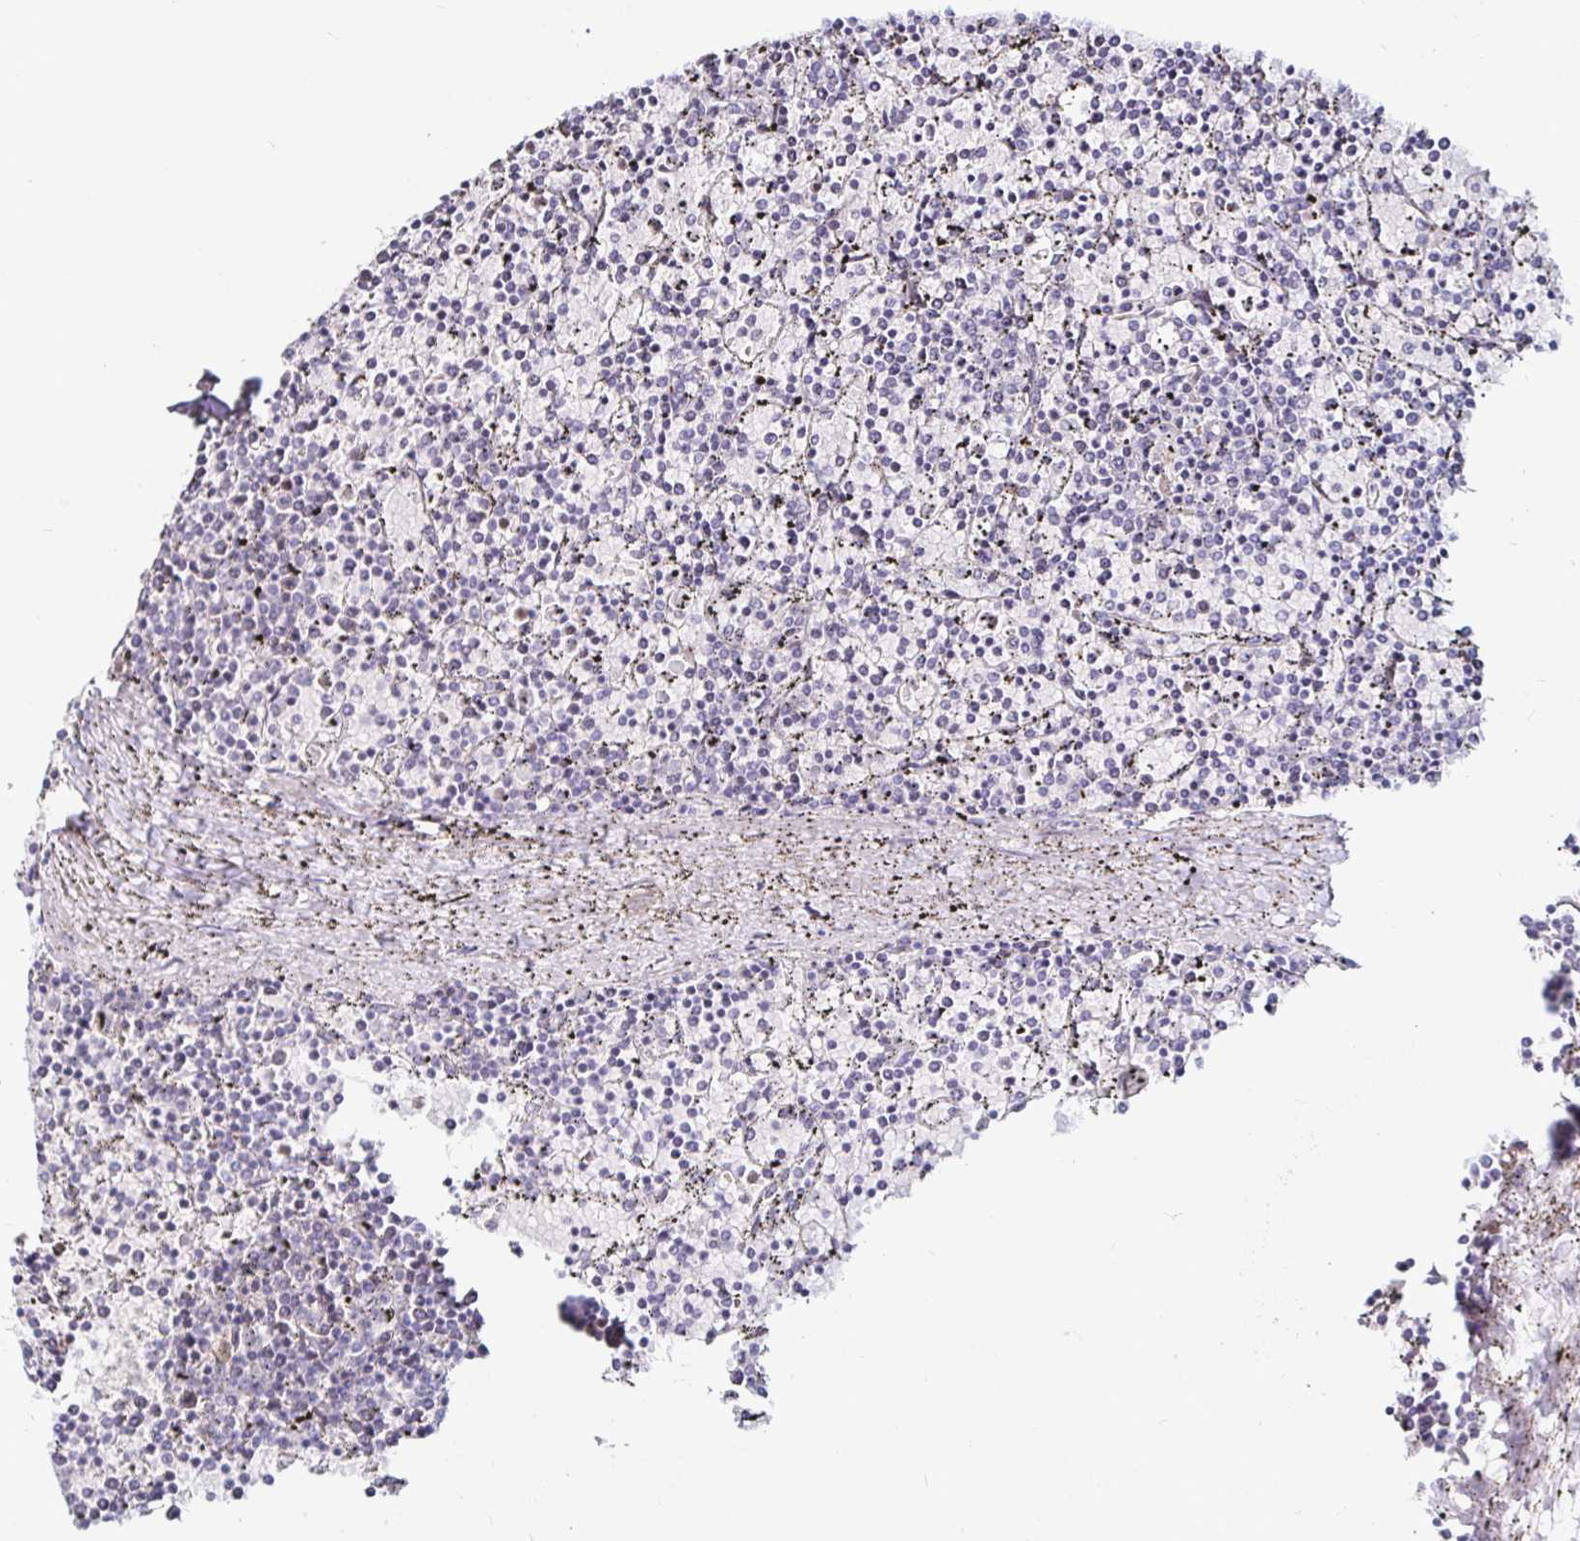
{"staining": {"intensity": "negative", "quantity": "none", "location": "none"}, "tissue": "lymphoma", "cell_type": "Tumor cells", "image_type": "cancer", "snomed": [{"axis": "morphology", "description": "Malignant lymphoma, non-Hodgkin's type, Low grade"}, {"axis": "topography", "description": "Spleen"}], "caption": "Low-grade malignant lymphoma, non-Hodgkin's type stained for a protein using immunohistochemistry (IHC) shows no positivity tumor cells.", "gene": "FAIM2", "patient": {"sex": "female", "age": 77}}